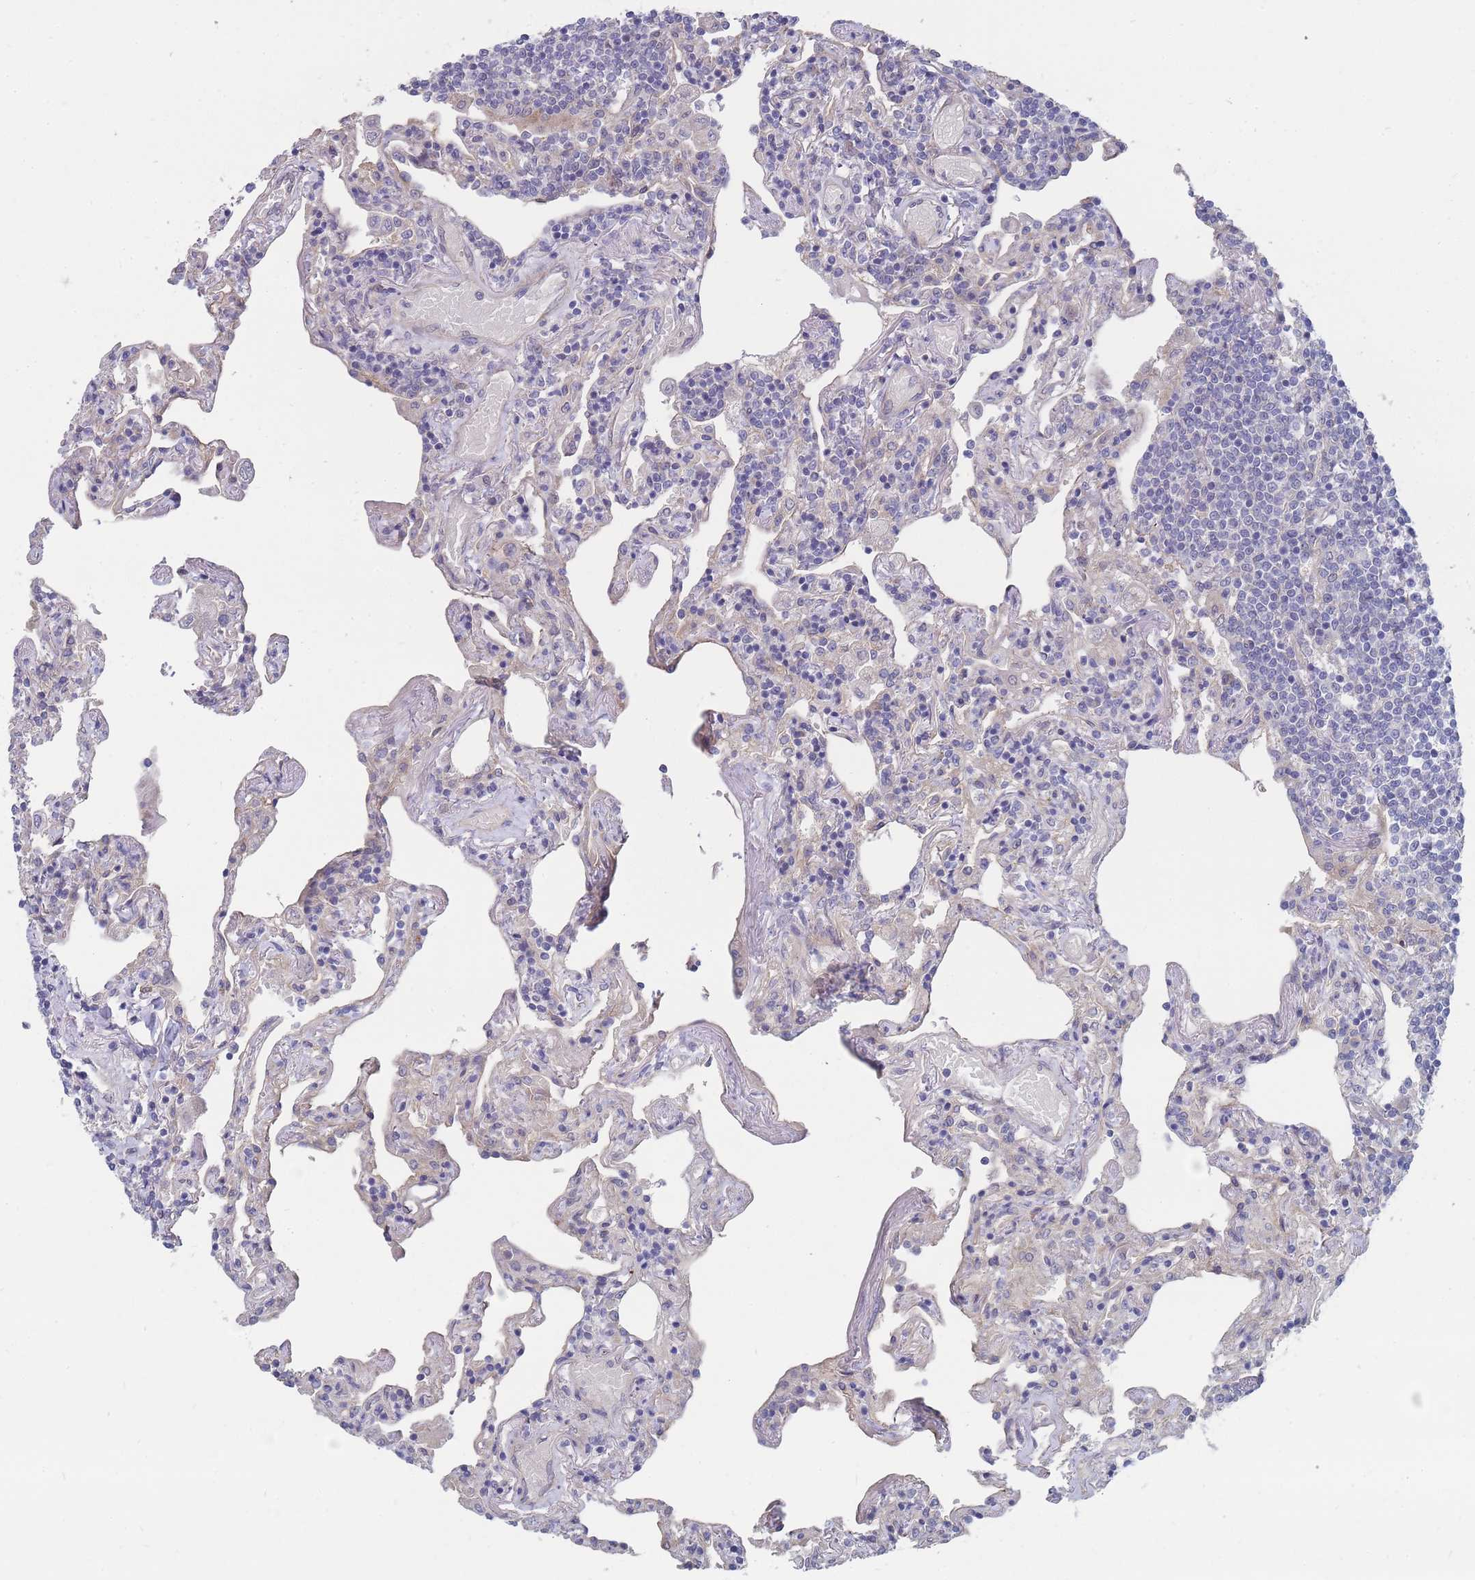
{"staining": {"intensity": "negative", "quantity": "none", "location": "none"}, "tissue": "lymphoma", "cell_type": "Tumor cells", "image_type": "cancer", "snomed": [{"axis": "morphology", "description": "Malignant lymphoma, non-Hodgkin's type, Low grade"}, {"axis": "topography", "description": "Lung"}], "caption": "Immunohistochemistry photomicrograph of low-grade malignant lymphoma, non-Hodgkin's type stained for a protein (brown), which displays no positivity in tumor cells. (DAB (3,3'-diaminobenzidine) immunohistochemistry (IHC) with hematoxylin counter stain).", "gene": "NUB1", "patient": {"sex": "female", "age": 71}}